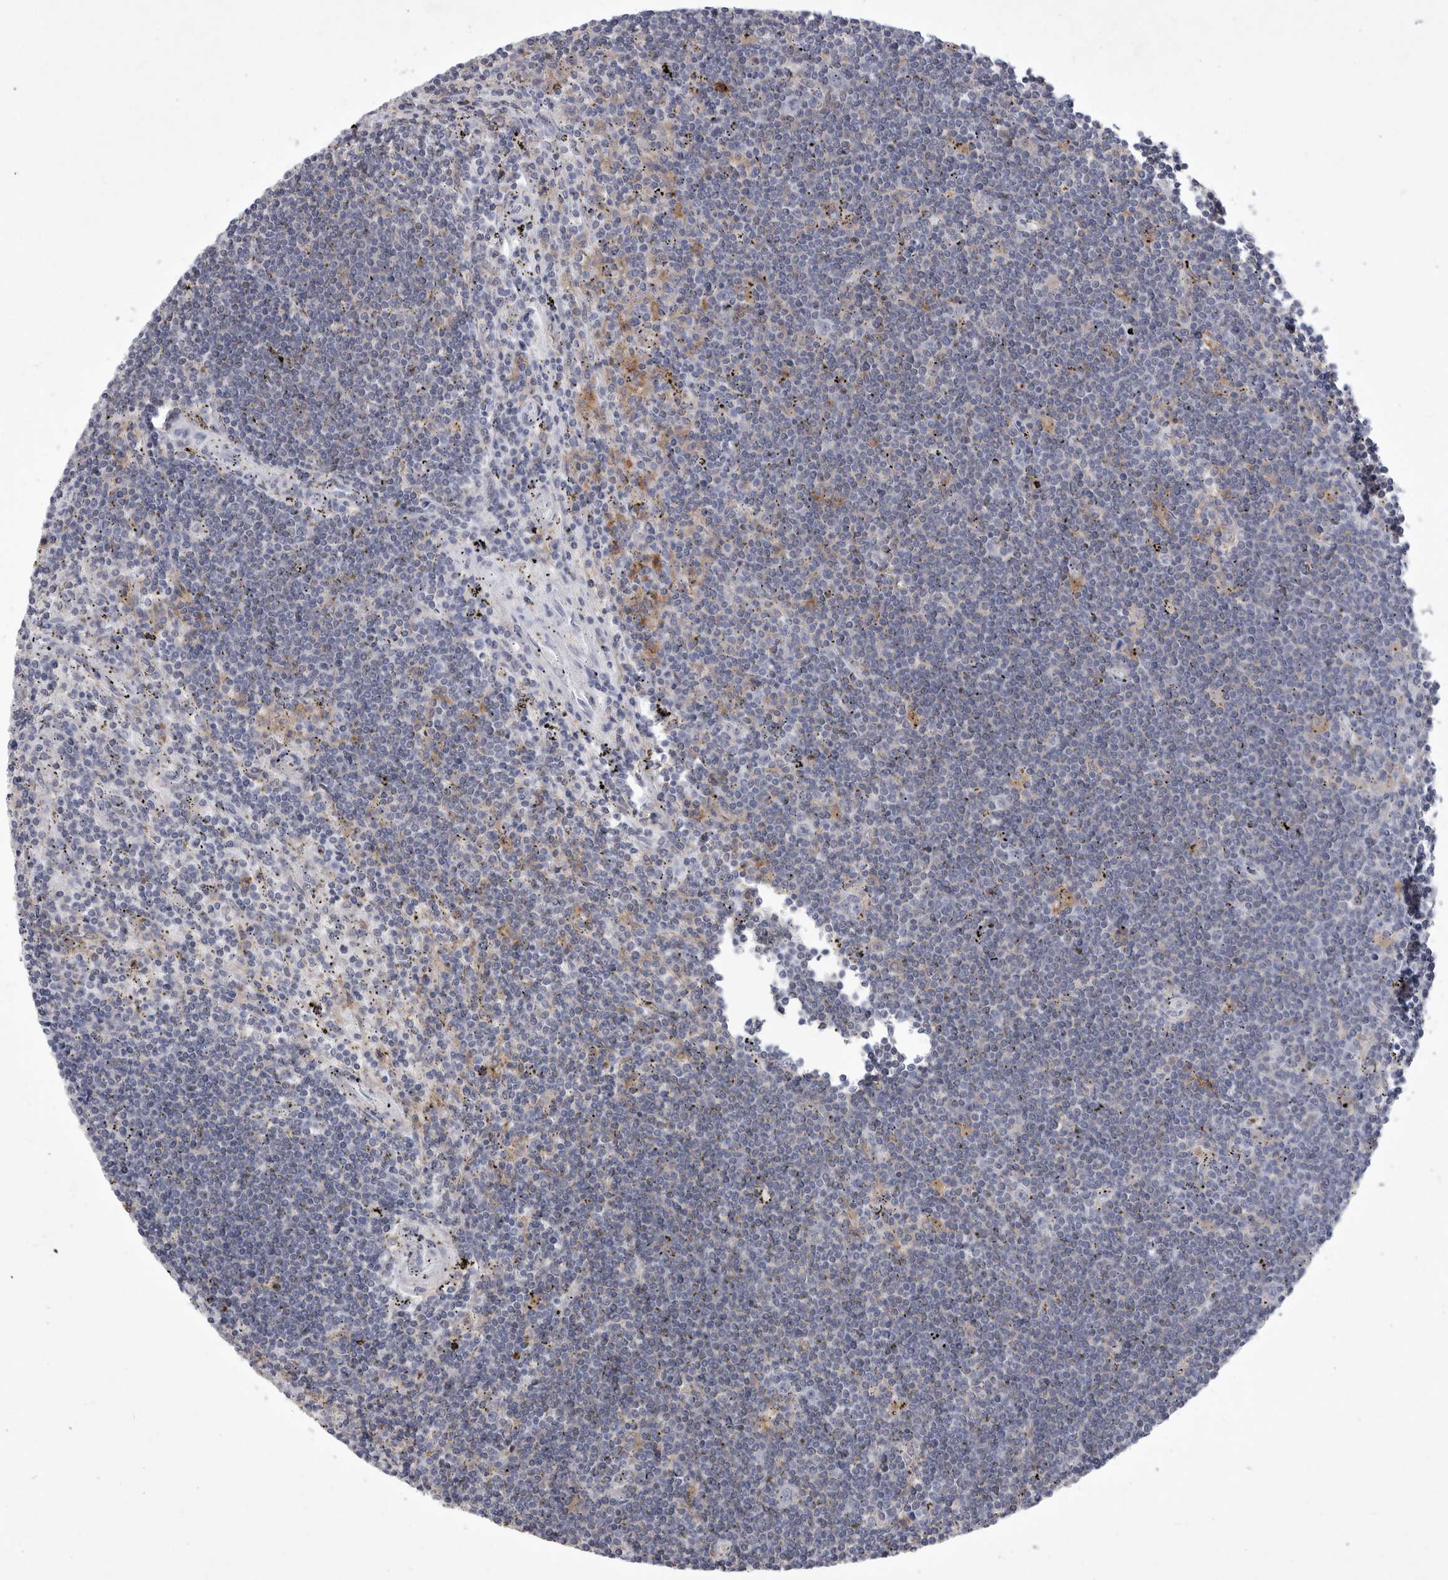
{"staining": {"intensity": "negative", "quantity": "none", "location": "none"}, "tissue": "lymphoma", "cell_type": "Tumor cells", "image_type": "cancer", "snomed": [{"axis": "morphology", "description": "Malignant lymphoma, non-Hodgkin's type, Low grade"}, {"axis": "topography", "description": "Spleen"}], "caption": "There is no significant positivity in tumor cells of low-grade malignant lymphoma, non-Hodgkin's type. The staining is performed using DAB brown chromogen with nuclei counter-stained in using hematoxylin.", "gene": "SIGLEC10", "patient": {"sex": "male", "age": 76}}